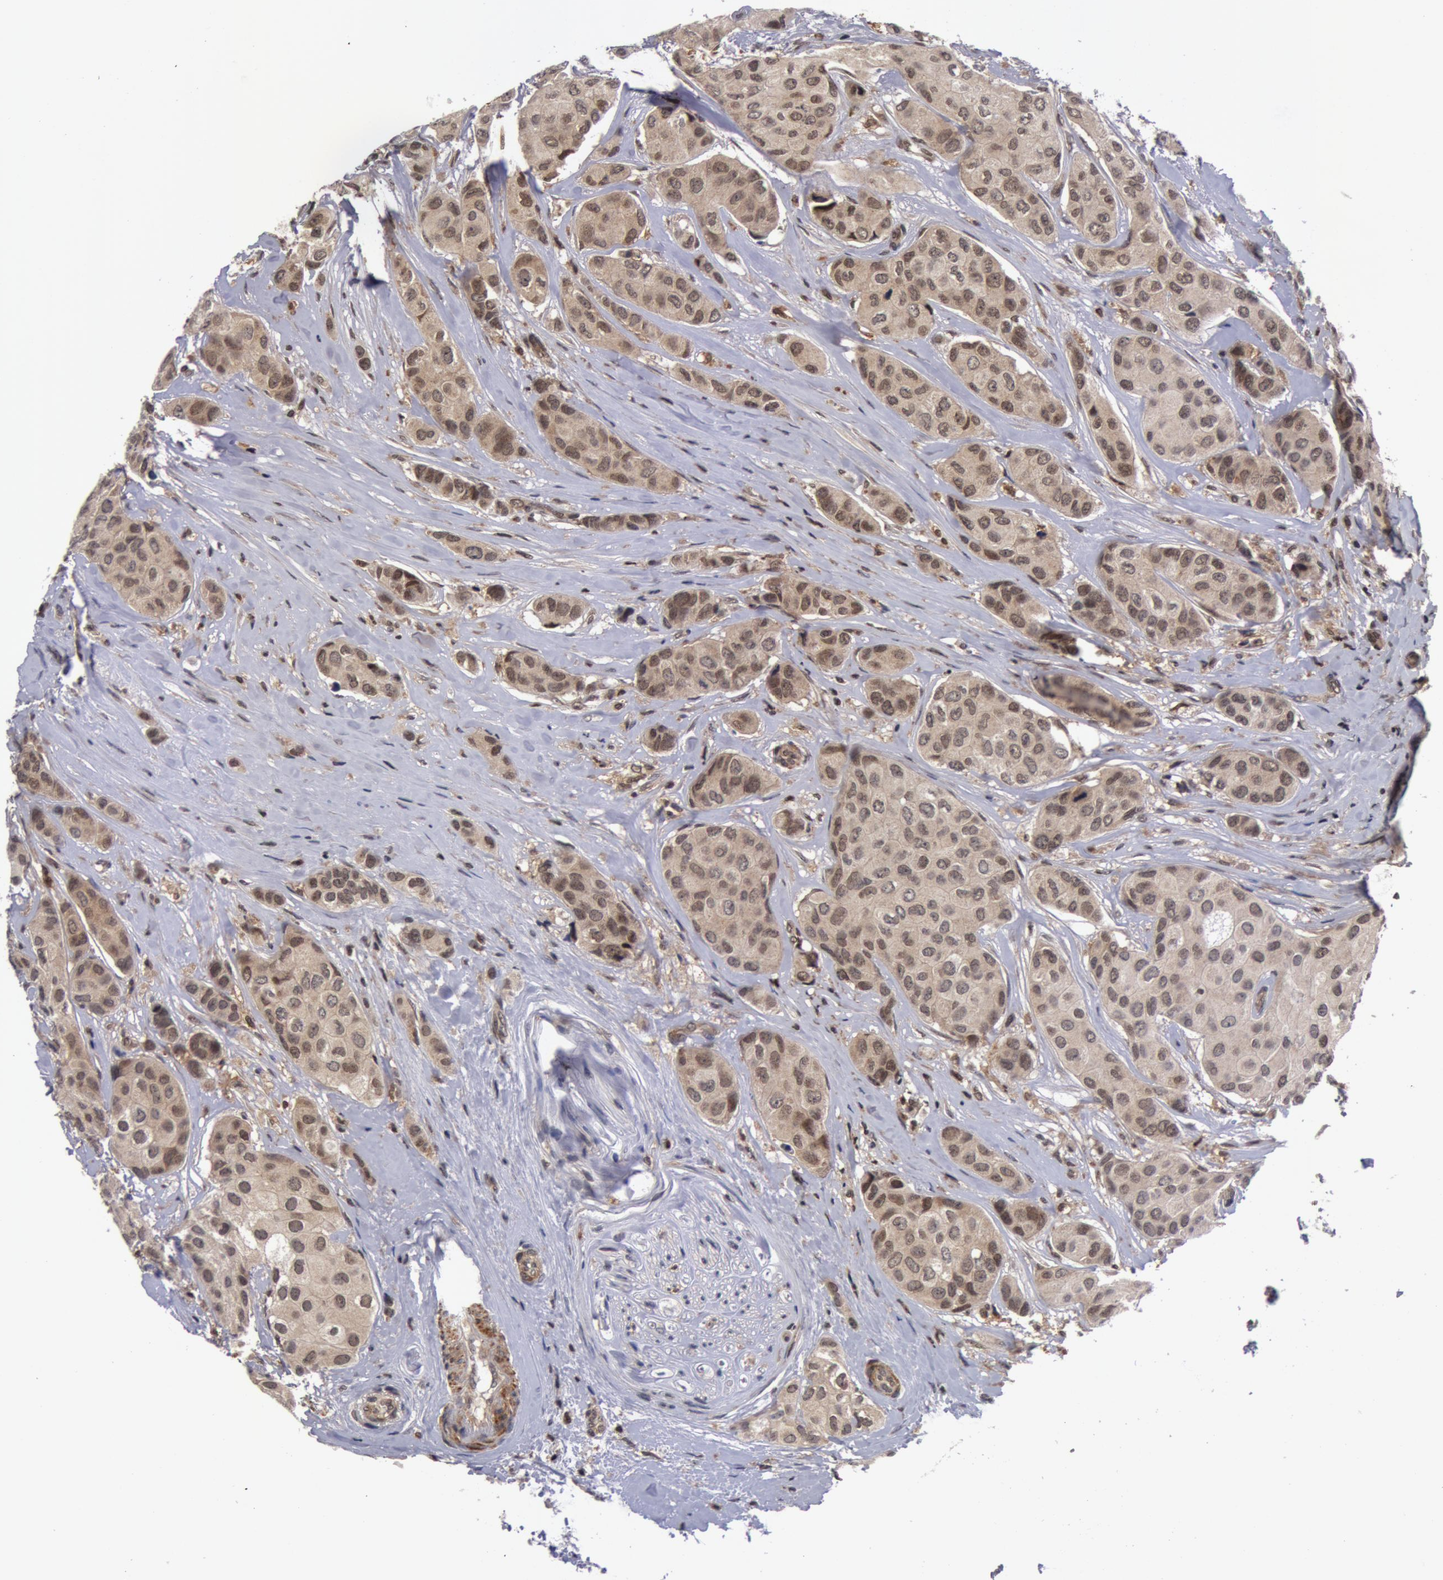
{"staining": {"intensity": "weak", "quantity": "25%-75%", "location": "nuclear"}, "tissue": "breast cancer", "cell_type": "Tumor cells", "image_type": "cancer", "snomed": [{"axis": "morphology", "description": "Duct carcinoma"}, {"axis": "topography", "description": "Breast"}], "caption": "Protein analysis of breast cancer (invasive ductal carcinoma) tissue reveals weak nuclear expression in about 25%-75% of tumor cells. The protein of interest is stained brown, and the nuclei are stained in blue (DAB (3,3'-diaminobenzidine) IHC with brightfield microscopy, high magnification).", "gene": "ZNF350", "patient": {"sex": "female", "age": 68}}